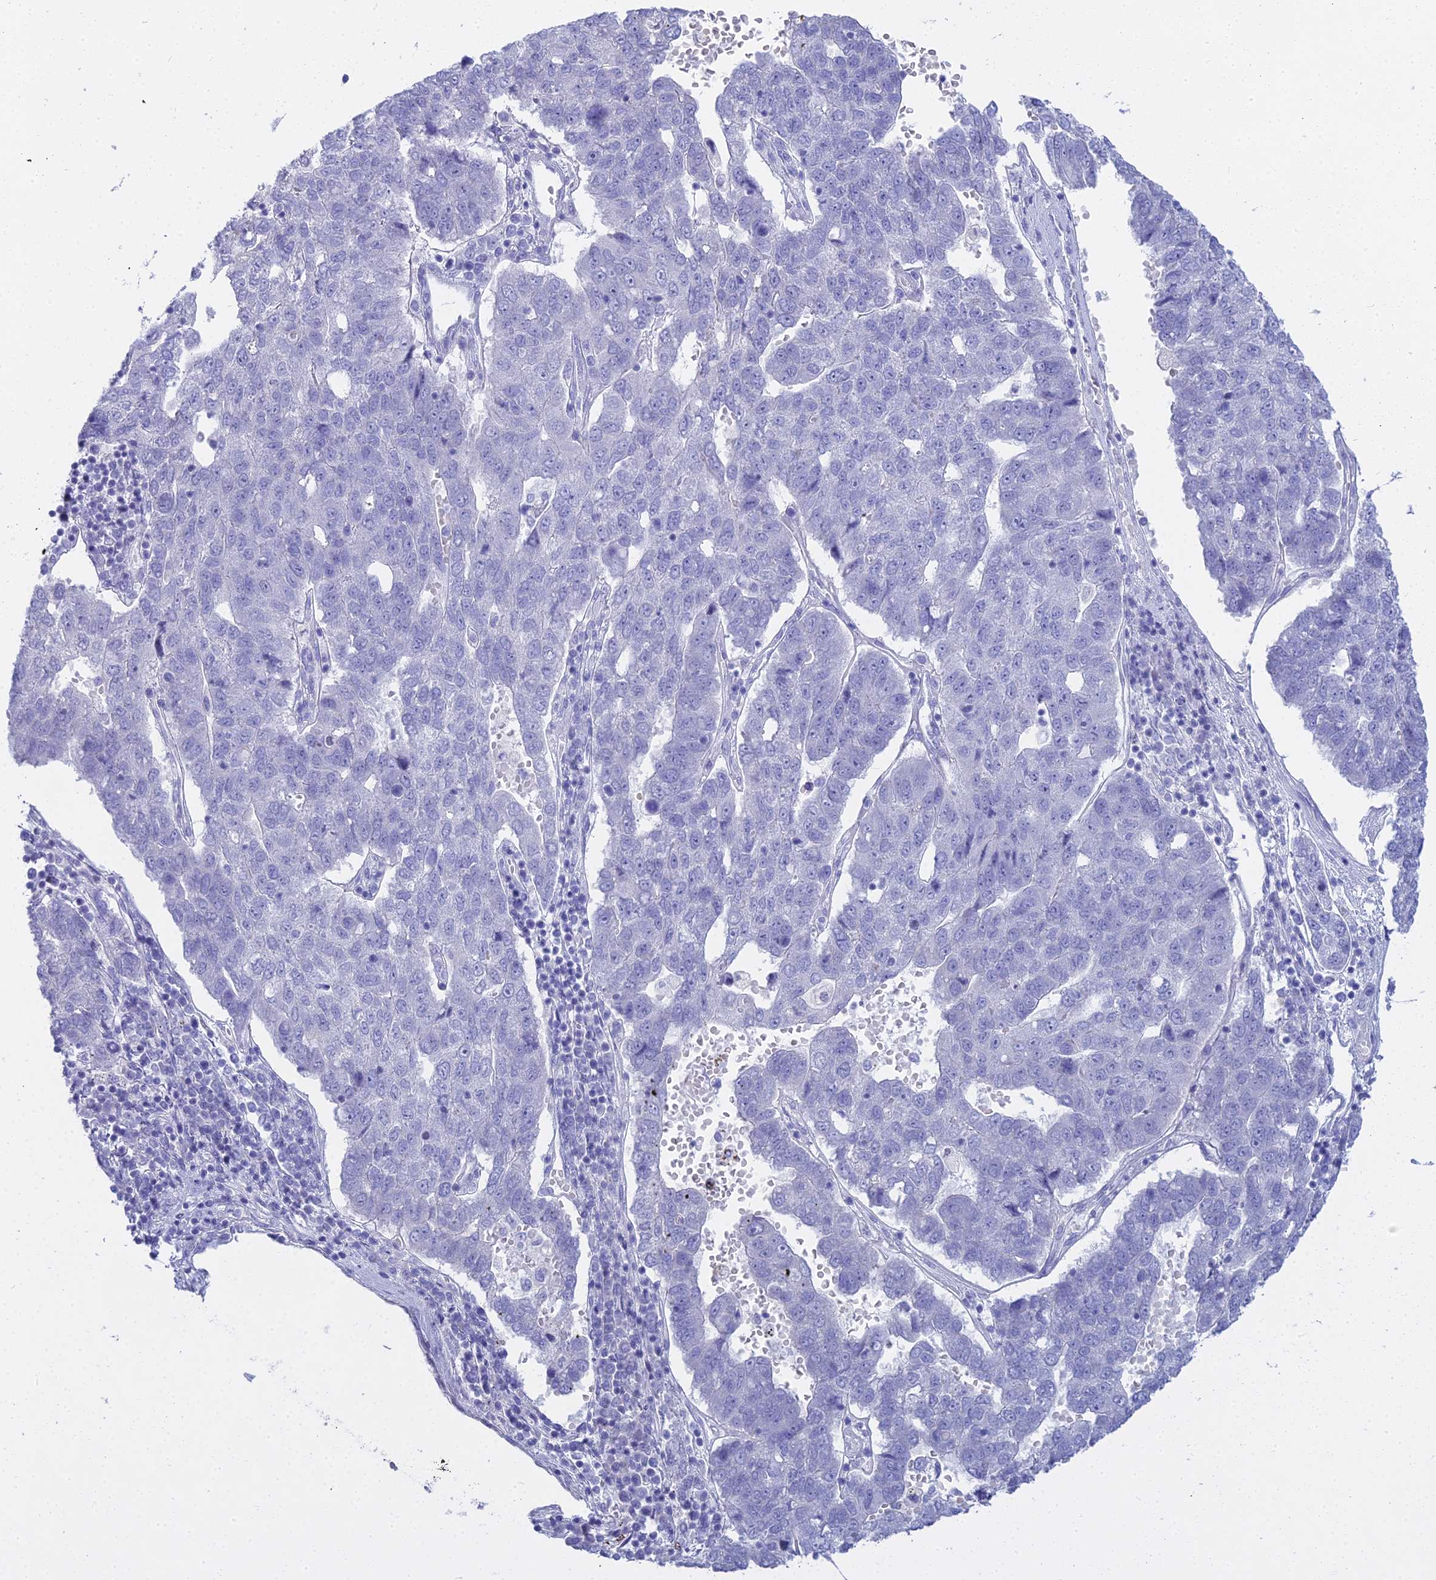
{"staining": {"intensity": "negative", "quantity": "none", "location": "none"}, "tissue": "pancreatic cancer", "cell_type": "Tumor cells", "image_type": "cancer", "snomed": [{"axis": "morphology", "description": "Adenocarcinoma, NOS"}, {"axis": "topography", "description": "Pancreas"}], "caption": "Adenocarcinoma (pancreatic) was stained to show a protein in brown. There is no significant expression in tumor cells. Nuclei are stained in blue.", "gene": "S100A7", "patient": {"sex": "female", "age": 61}}